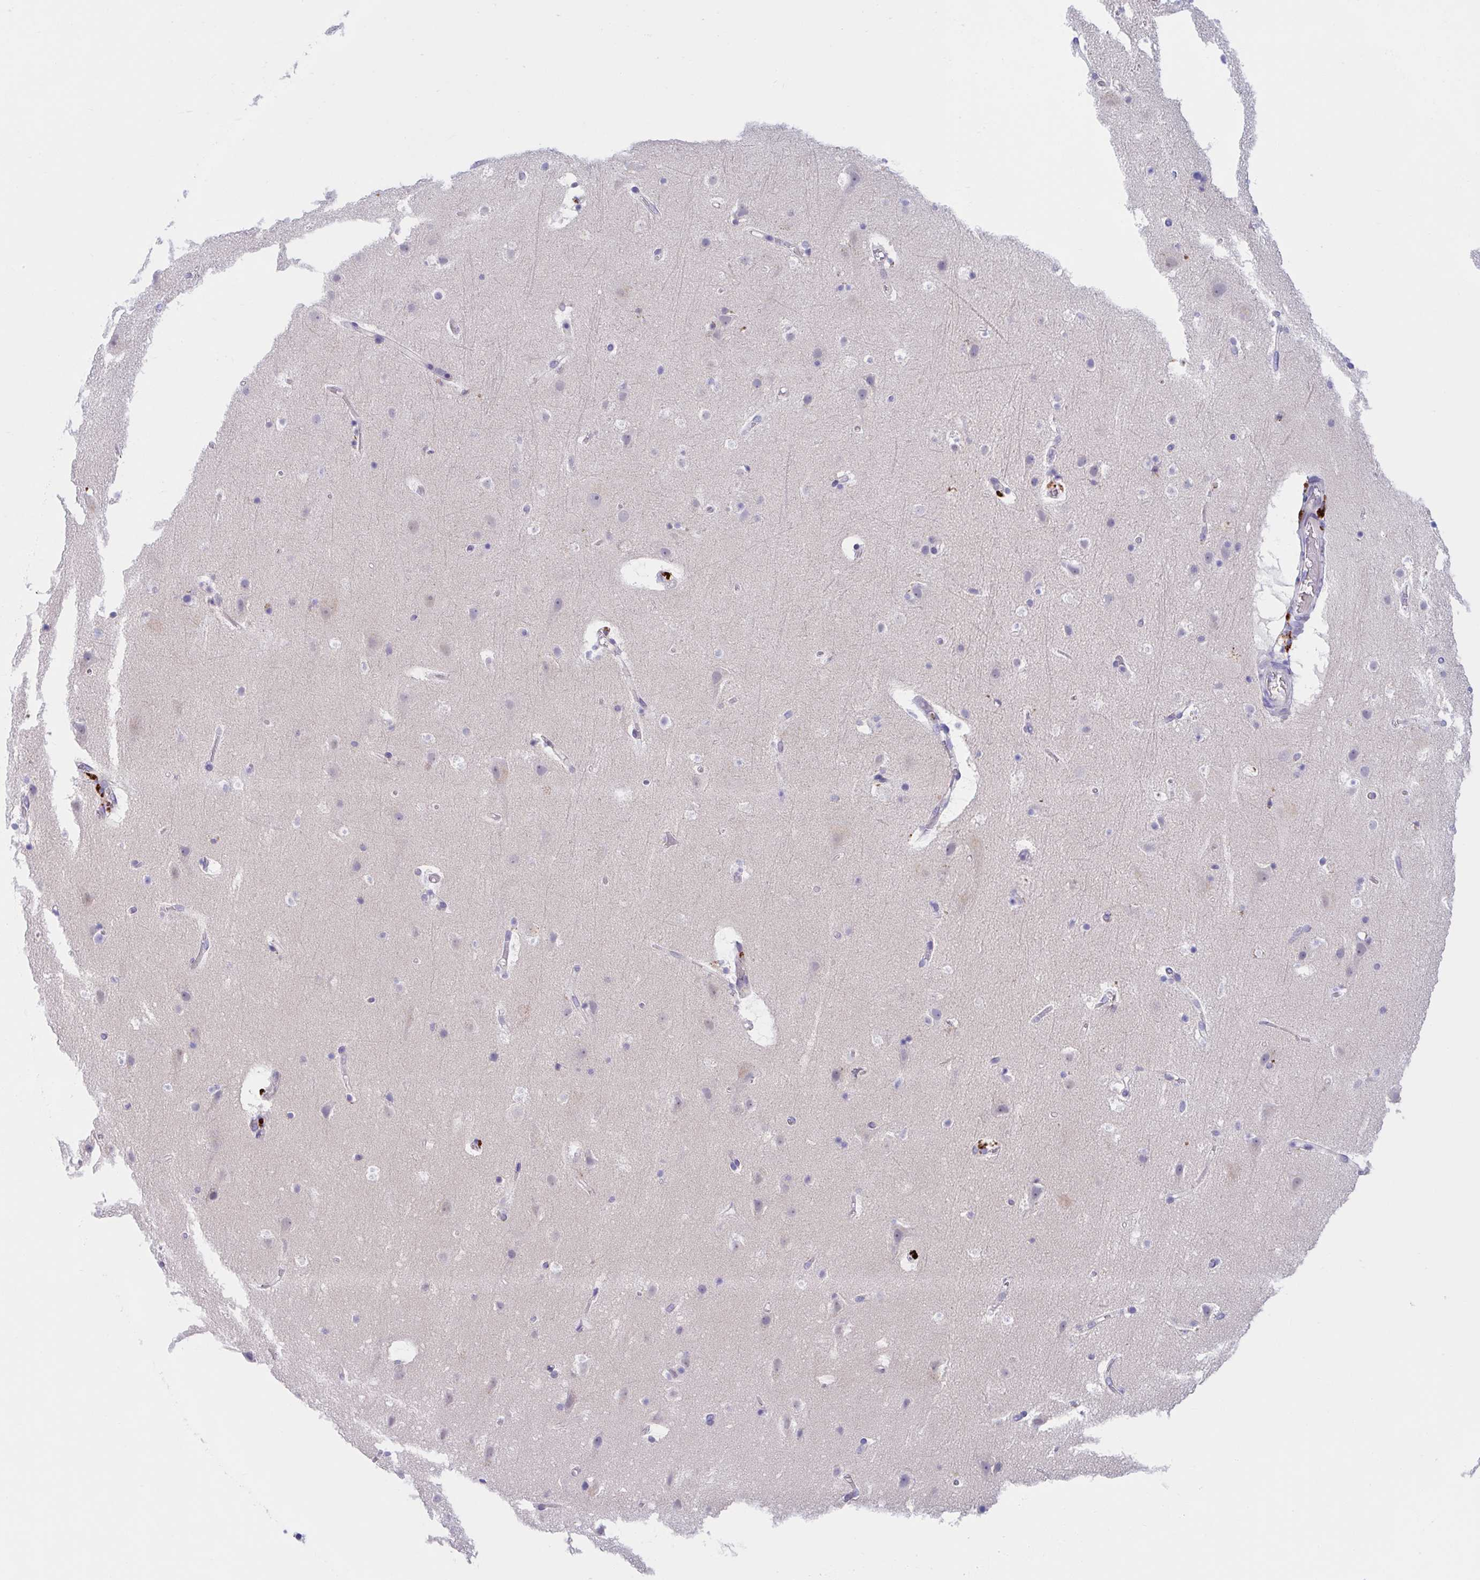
{"staining": {"intensity": "negative", "quantity": "none", "location": "none"}, "tissue": "cerebral cortex", "cell_type": "Endothelial cells", "image_type": "normal", "snomed": [{"axis": "morphology", "description": "Normal tissue, NOS"}, {"axis": "topography", "description": "Cerebral cortex"}], "caption": "Immunohistochemistry photomicrograph of unremarkable cerebral cortex: cerebral cortex stained with DAB (3,3'-diaminobenzidine) displays no significant protein positivity in endothelial cells.", "gene": "TMEM86A", "patient": {"sex": "female", "age": 42}}